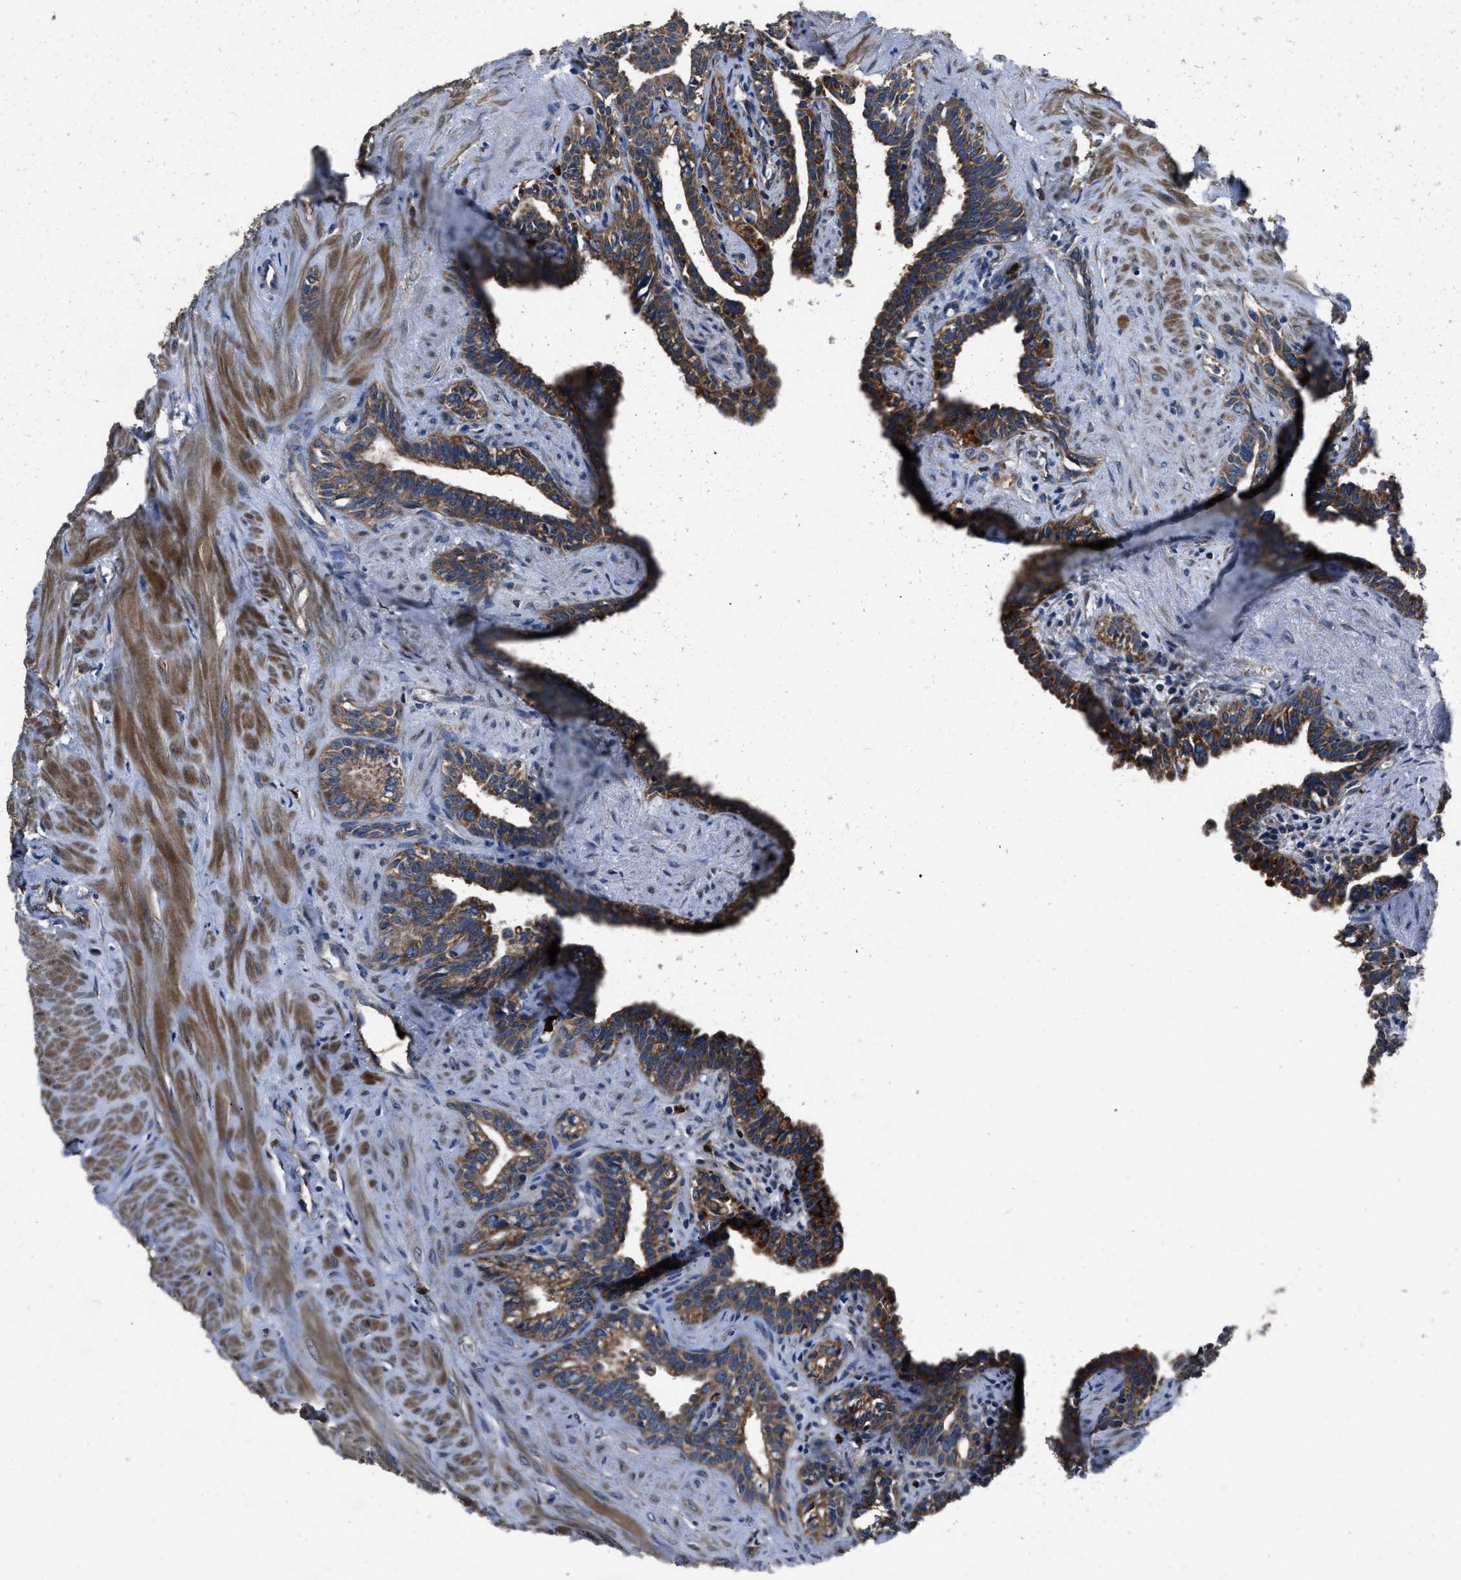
{"staining": {"intensity": "moderate", "quantity": ">75%", "location": "cytoplasmic/membranous"}, "tissue": "seminal vesicle", "cell_type": "Glandular cells", "image_type": "normal", "snomed": [{"axis": "morphology", "description": "Normal tissue, NOS"}, {"axis": "morphology", "description": "Adenocarcinoma, High grade"}, {"axis": "topography", "description": "Prostate"}, {"axis": "topography", "description": "Seminal veicle"}], "caption": "Immunohistochemical staining of benign human seminal vesicle shows medium levels of moderate cytoplasmic/membranous expression in about >75% of glandular cells.", "gene": "ANGPT1", "patient": {"sex": "male", "age": 55}}